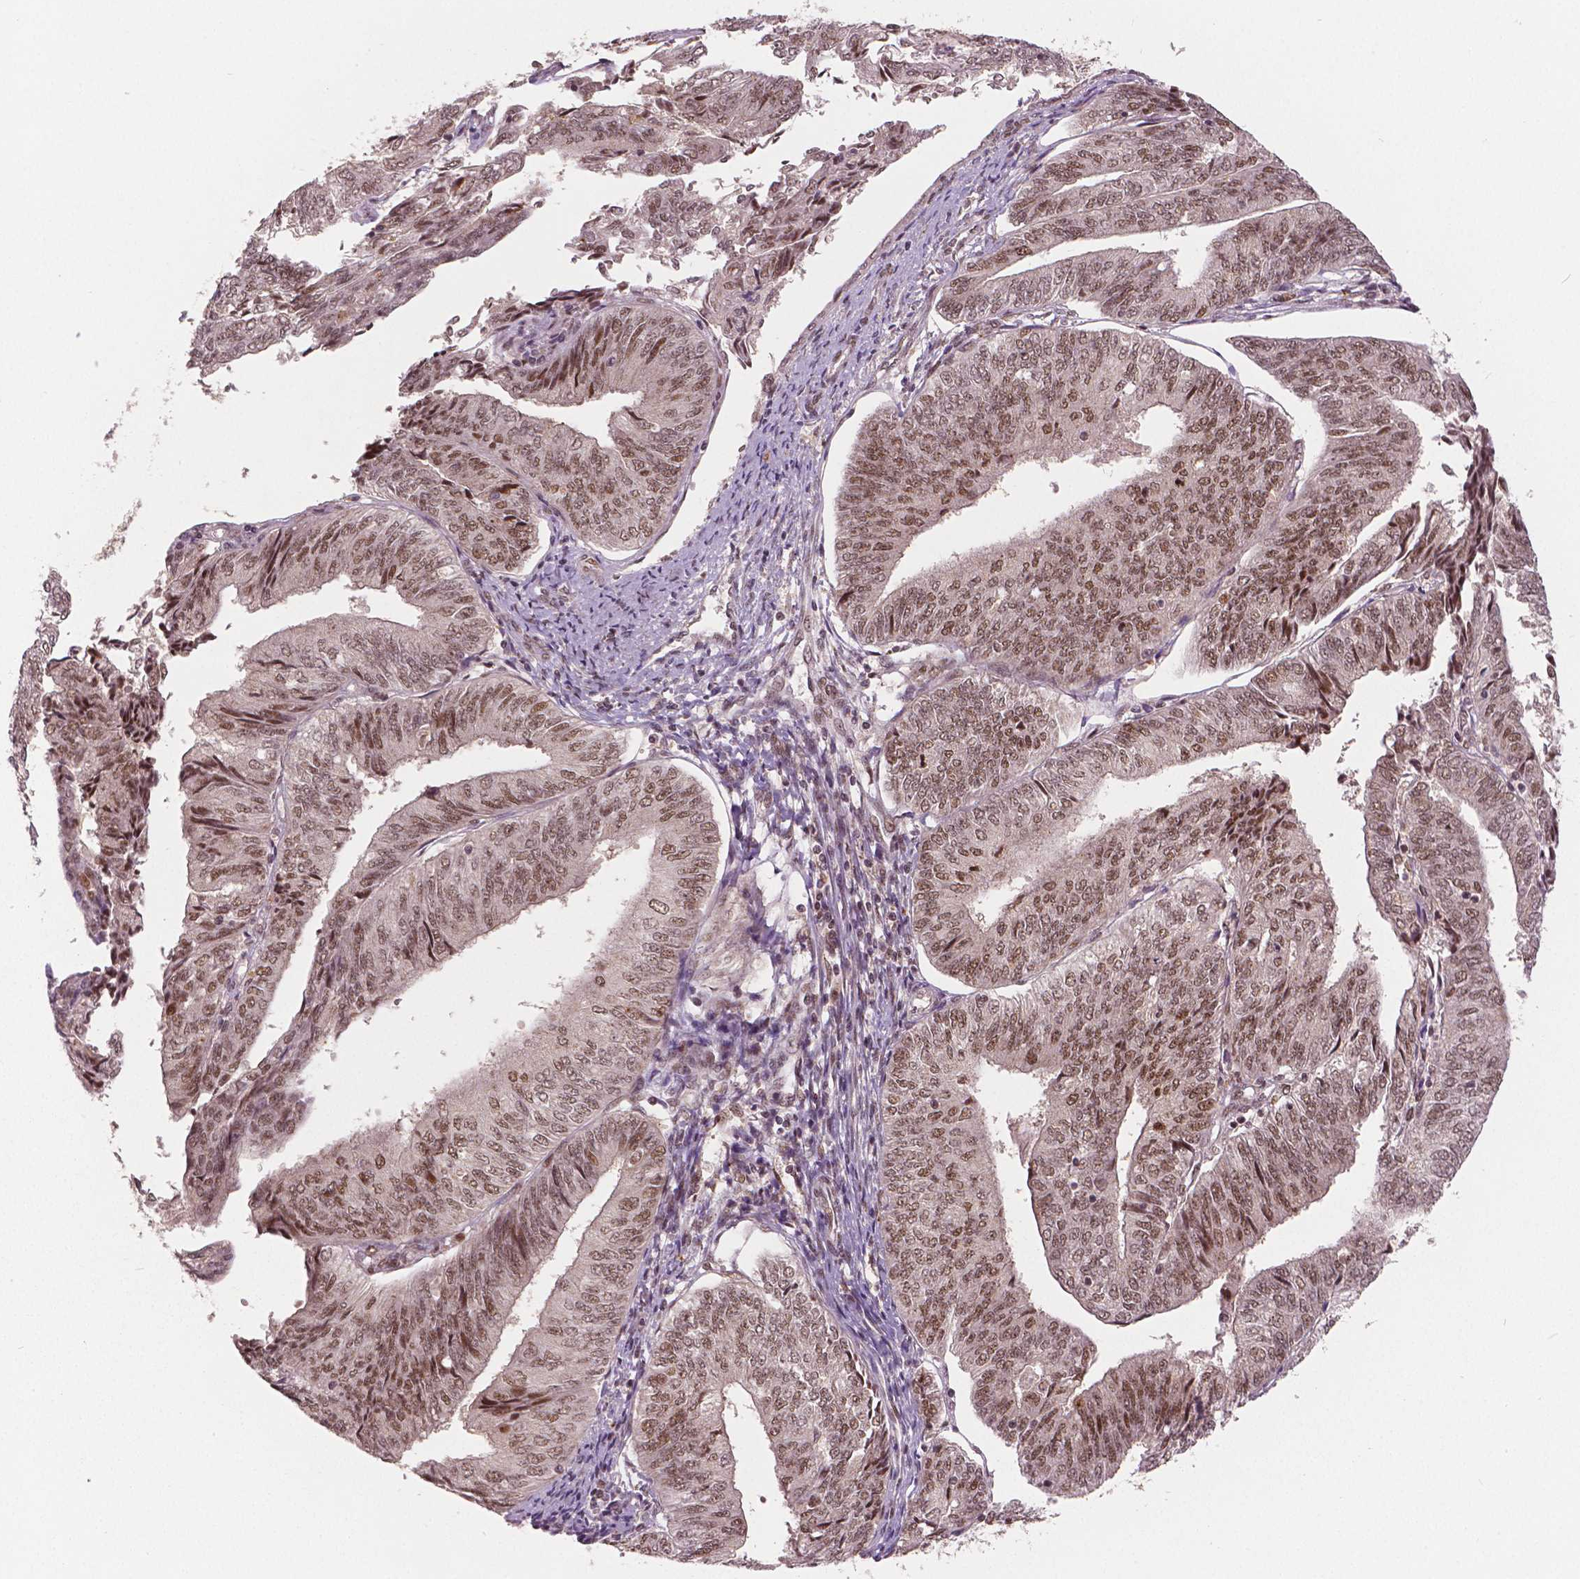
{"staining": {"intensity": "moderate", "quantity": ">75%", "location": "nuclear"}, "tissue": "endometrial cancer", "cell_type": "Tumor cells", "image_type": "cancer", "snomed": [{"axis": "morphology", "description": "Adenocarcinoma, NOS"}, {"axis": "topography", "description": "Endometrium"}], "caption": "Moderate nuclear positivity for a protein is identified in about >75% of tumor cells of endometrial cancer using IHC.", "gene": "NSD2", "patient": {"sex": "female", "age": 58}}